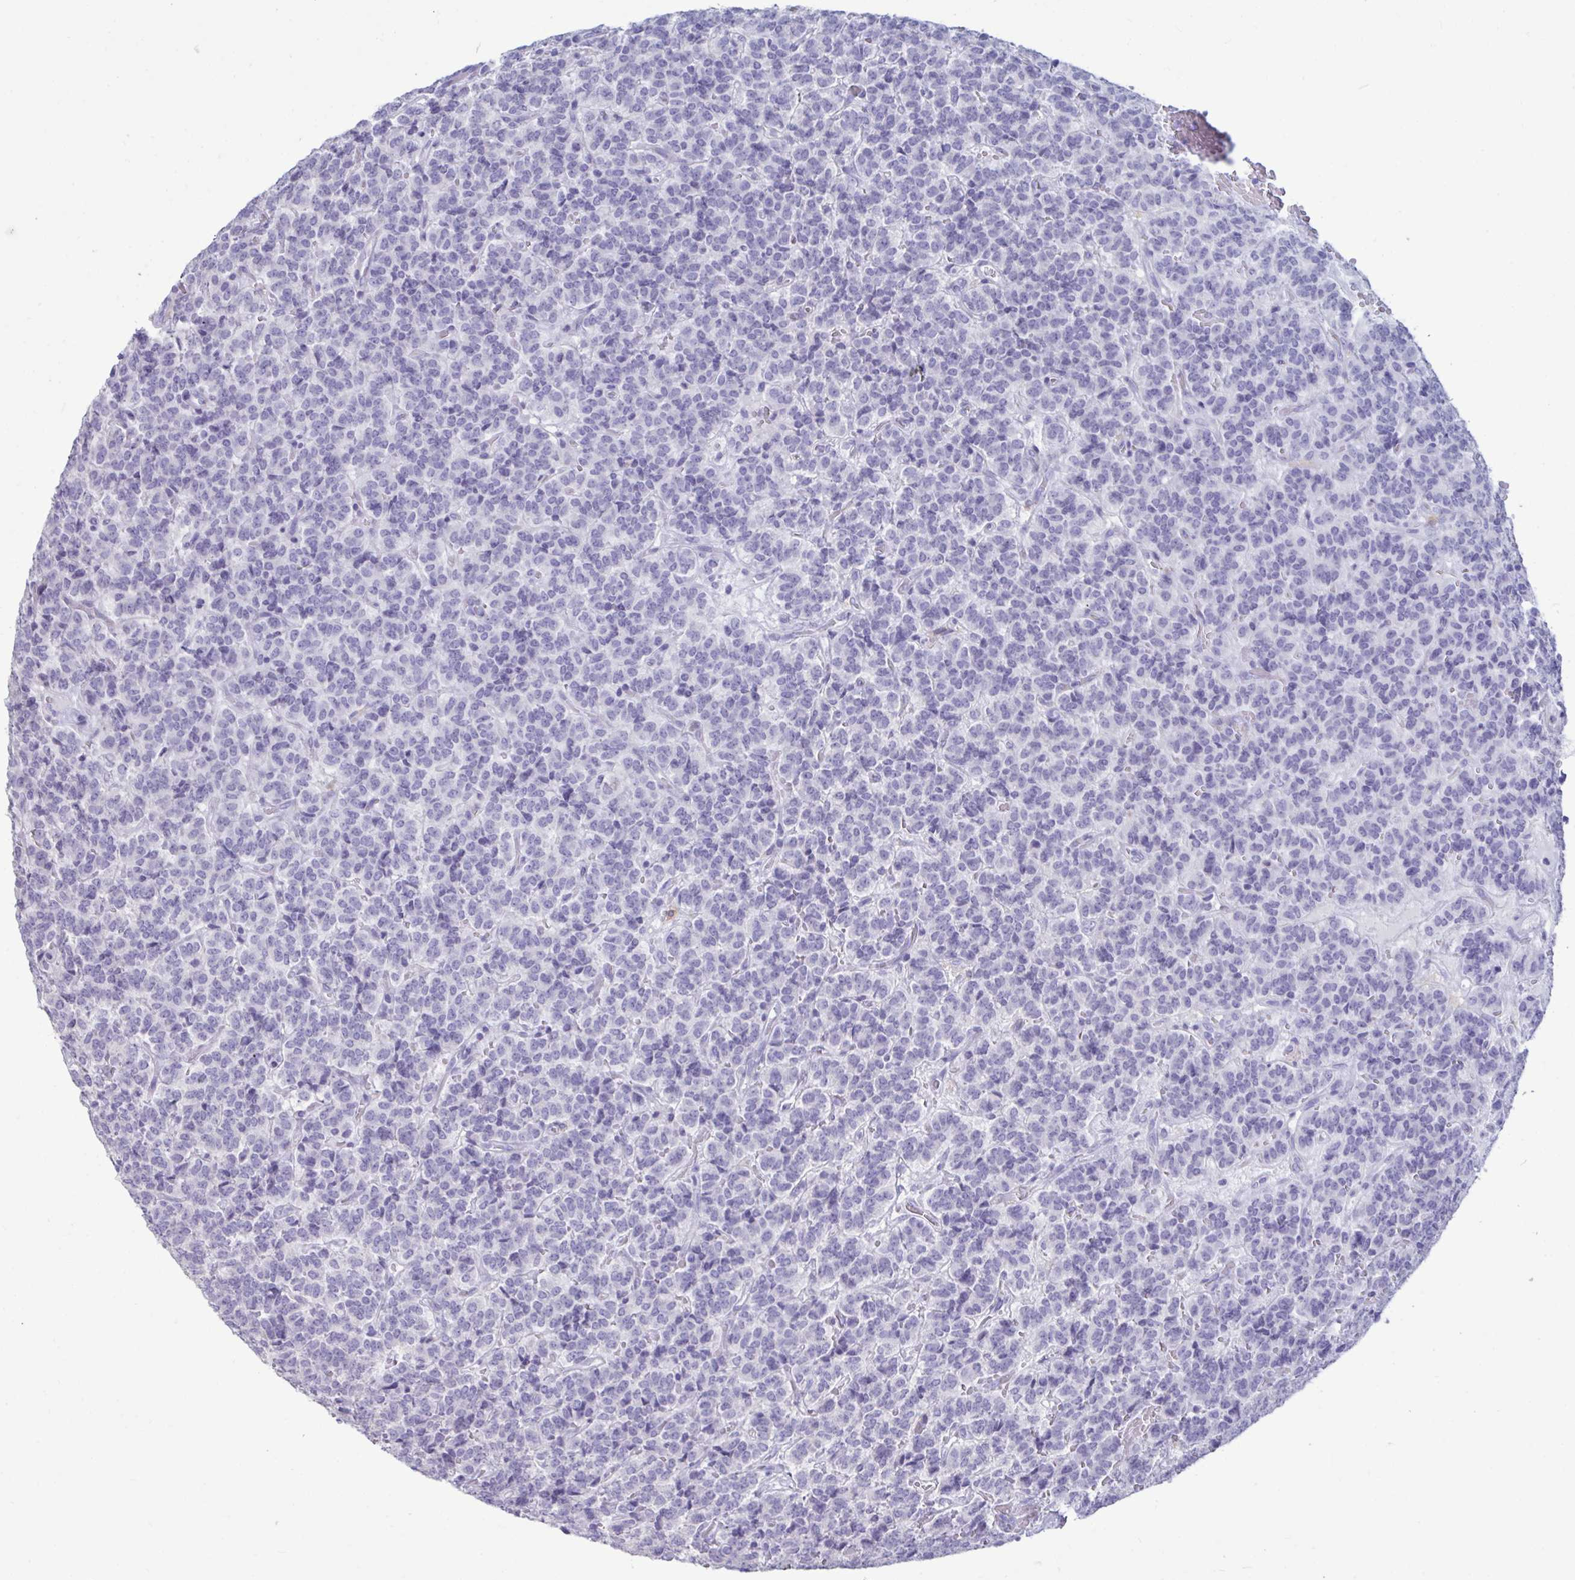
{"staining": {"intensity": "negative", "quantity": "none", "location": "none"}, "tissue": "carcinoid", "cell_type": "Tumor cells", "image_type": "cancer", "snomed": [{"axis": "morphology", "description": "Carcinoid, malignant, NOS"}, {"axis": "topography", "description": "Pancreas"}], "caption": "A histopathology image of carcinoid stained for a protein demonstrates no brown staining in tumor cells. The staining was performed using DAB (3,3'-diaminobenzidine) to visualize the protein expression in brown, while the nuclei were stained in blue with hematoxylin (Magnification: 20x).", "gene": "ANKRD60", "patient": {"sex": "male", "age": 36}}